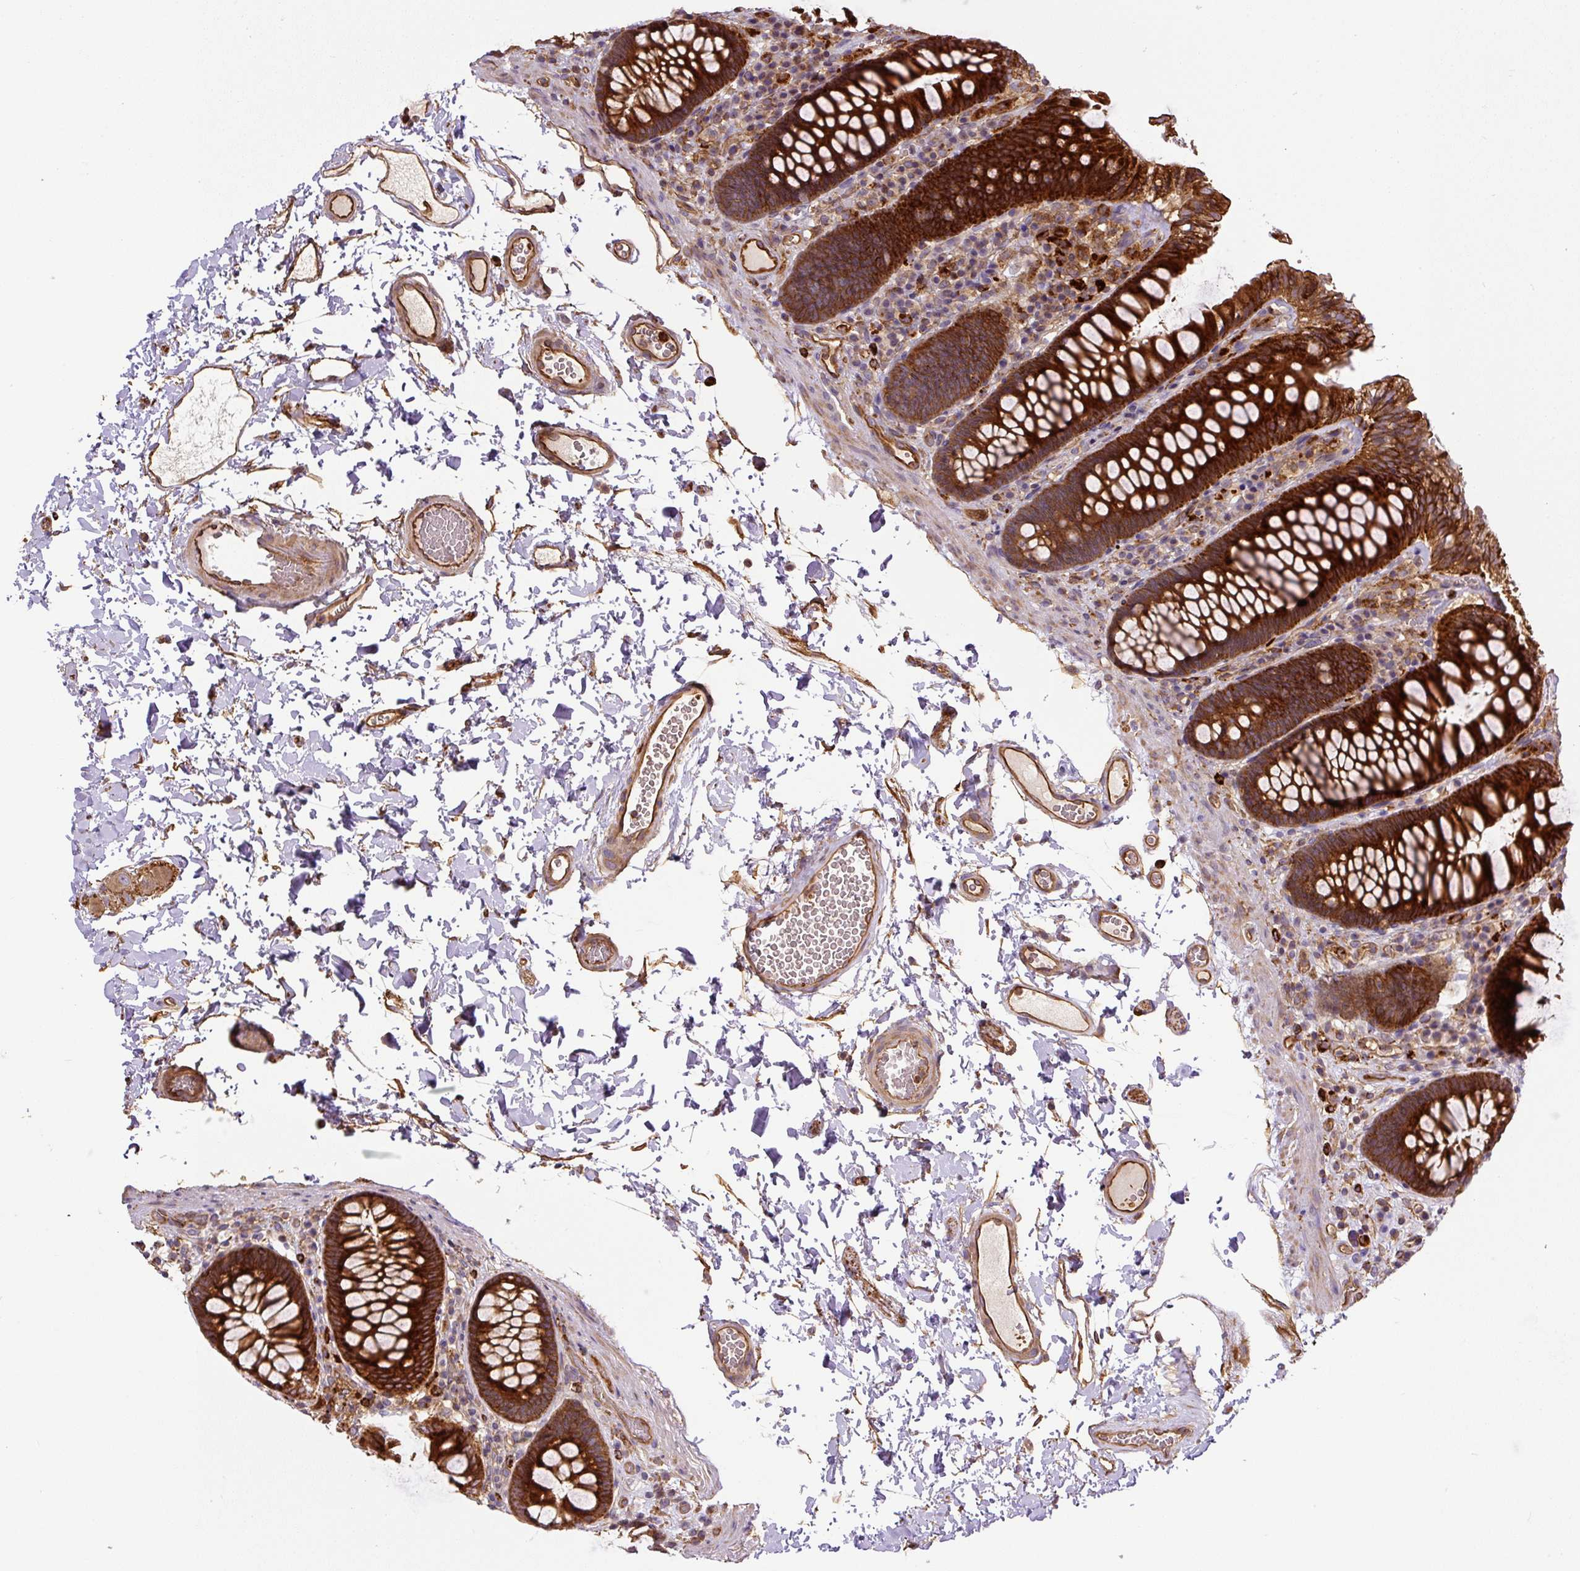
{"staining": {"intensity": "strong", "quantity": ">75%", "location": "cytoplasmic/membranous"}, "tissue": "colon", "cell_type": "Endothelial cells", "image_type": "normal", "snomed": [{"axis": "morphology", "description": "Normal tissue, NOS"}, {"axis": "topography", "description": "Colon"}, {"axis": "topography", "description": "Peripheral nerve tissue"}], "caption": "DAB immunohistochemical staining of unremarkable colon demonstrates strong cytoplasmic/membranous protein expression in about >75% of endothelial cells.", "gene": "B3GALT5", "patient": {"sex": "male", "age": 84}}